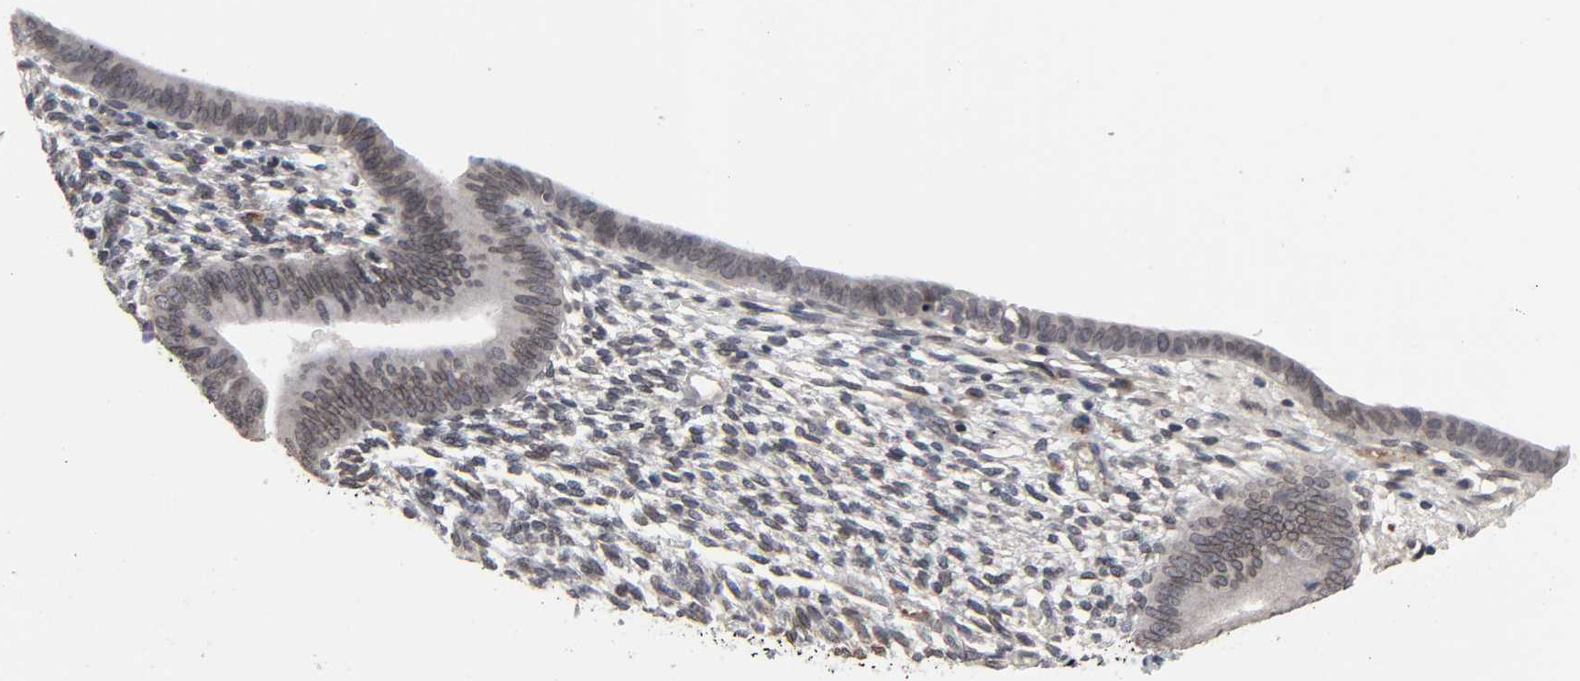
{"staining": {"intensity": "weak", "quantity": "25%-75%", "location": "cytoplasmic/membranous"}, "tissue": "endometrium", "cell_type": "Cells in endometrial stroma", "image_type": "normal", "snomed": [{"axis": "morphology", "description": "Normal tissue, NOS"}, {"axis": "topography", "description": "Endometrium"}], "caption": "Endometrium stained with immunohistochemistry (IHC) demonstrates weak cytoplasmic/membranous staining in approximately 25%-75% of cells in endometrial stroma.", "gene": "CCDC175", "patient": {"sex": "female", "age": 57}}